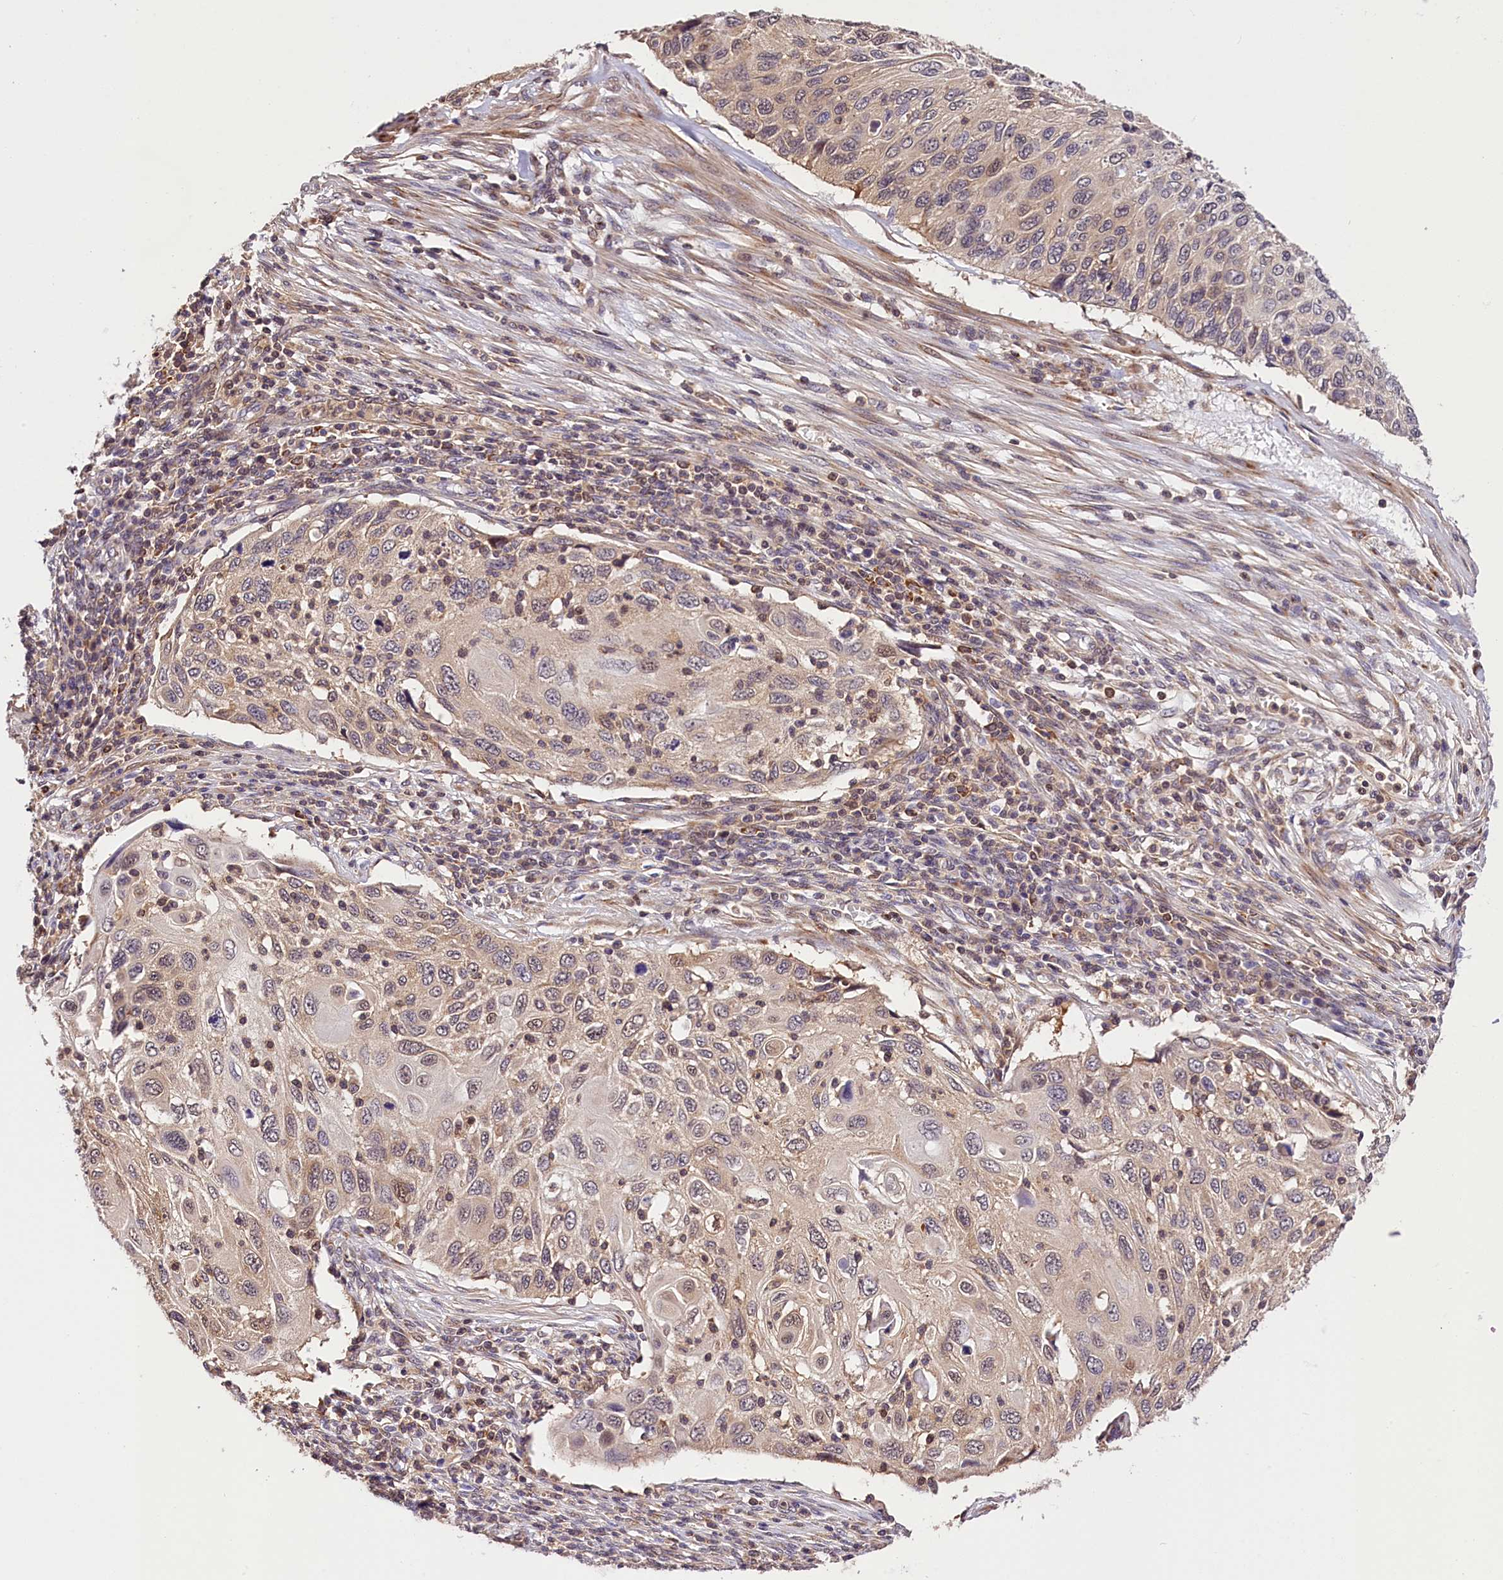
{"staining": {"intensity": "weak", "quantity": "<25%", "location": "nuclear"}, "tissue": "cervical cancer", "cell_type": "Tumor cells", "image_type": "cancer", "snomed": [{"axis": "morphology", "description": "Squamous cell carcinoma, NOS"}, {"axis": "topography", "description": "Cervix"}], "caption": "Micrograph shows no significant protein staining in tumor cells of cervical cancer.", "gene": "CHORDC1", "patient": {"sex": "female", "age": 70}}